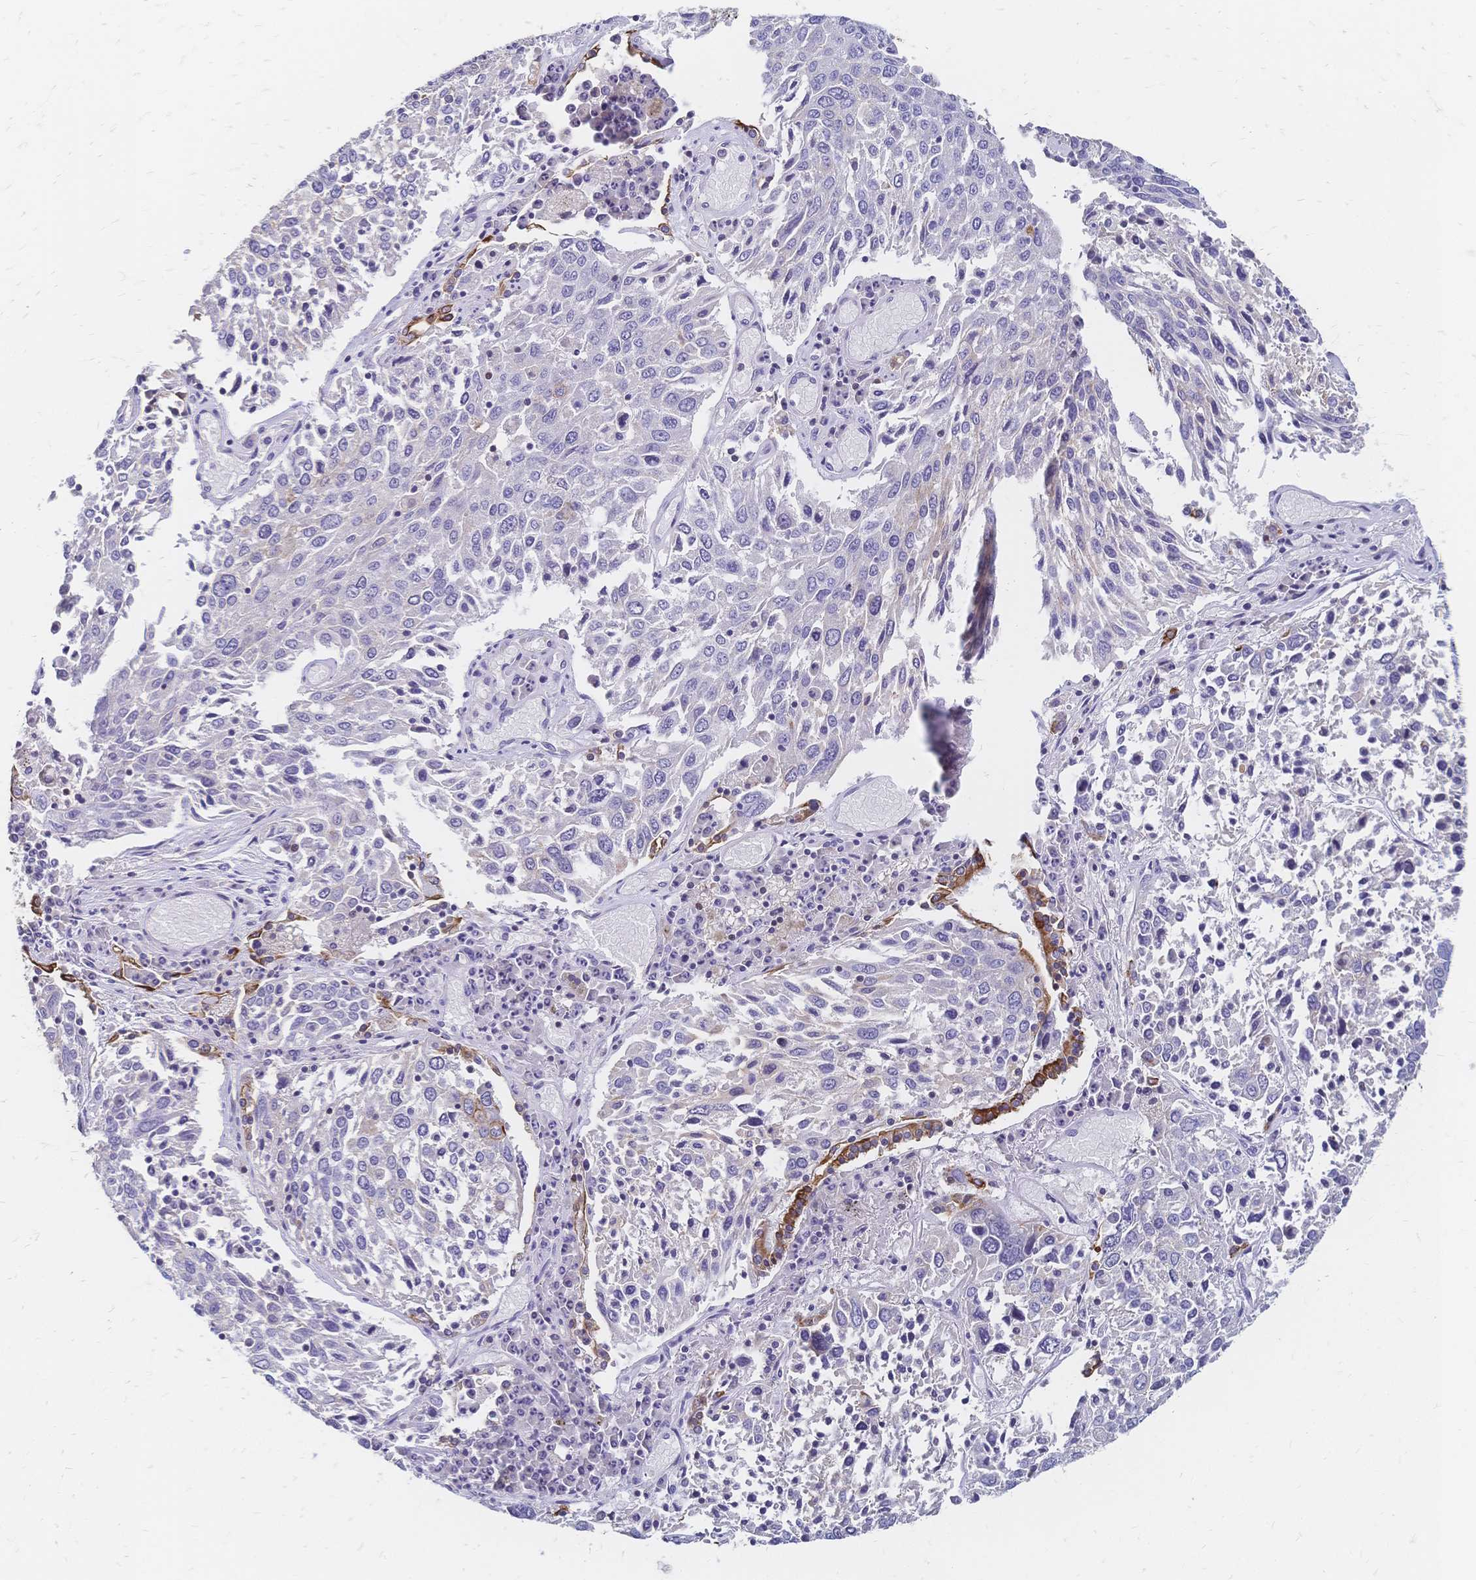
{"staining": {"intensity": "negative", "quantity": "none", "location": "none"}, "tissue": "lung cancer", "cell_type": "Tumor cells", "image_type": "cancer", "snomed": [{"axis": "morphology", "description": "Squamous cell carcinoma, NOS"}, {"axis": "topography", "description": "Lung"}], "caption": "IHC photomicrograph of lung cancer (squamous cell carcinoma) stained for a protein (brown), which shows no expression in tumor cells.", "gene": "DTNB", "patient": {"sex": "male", "age": 65}}